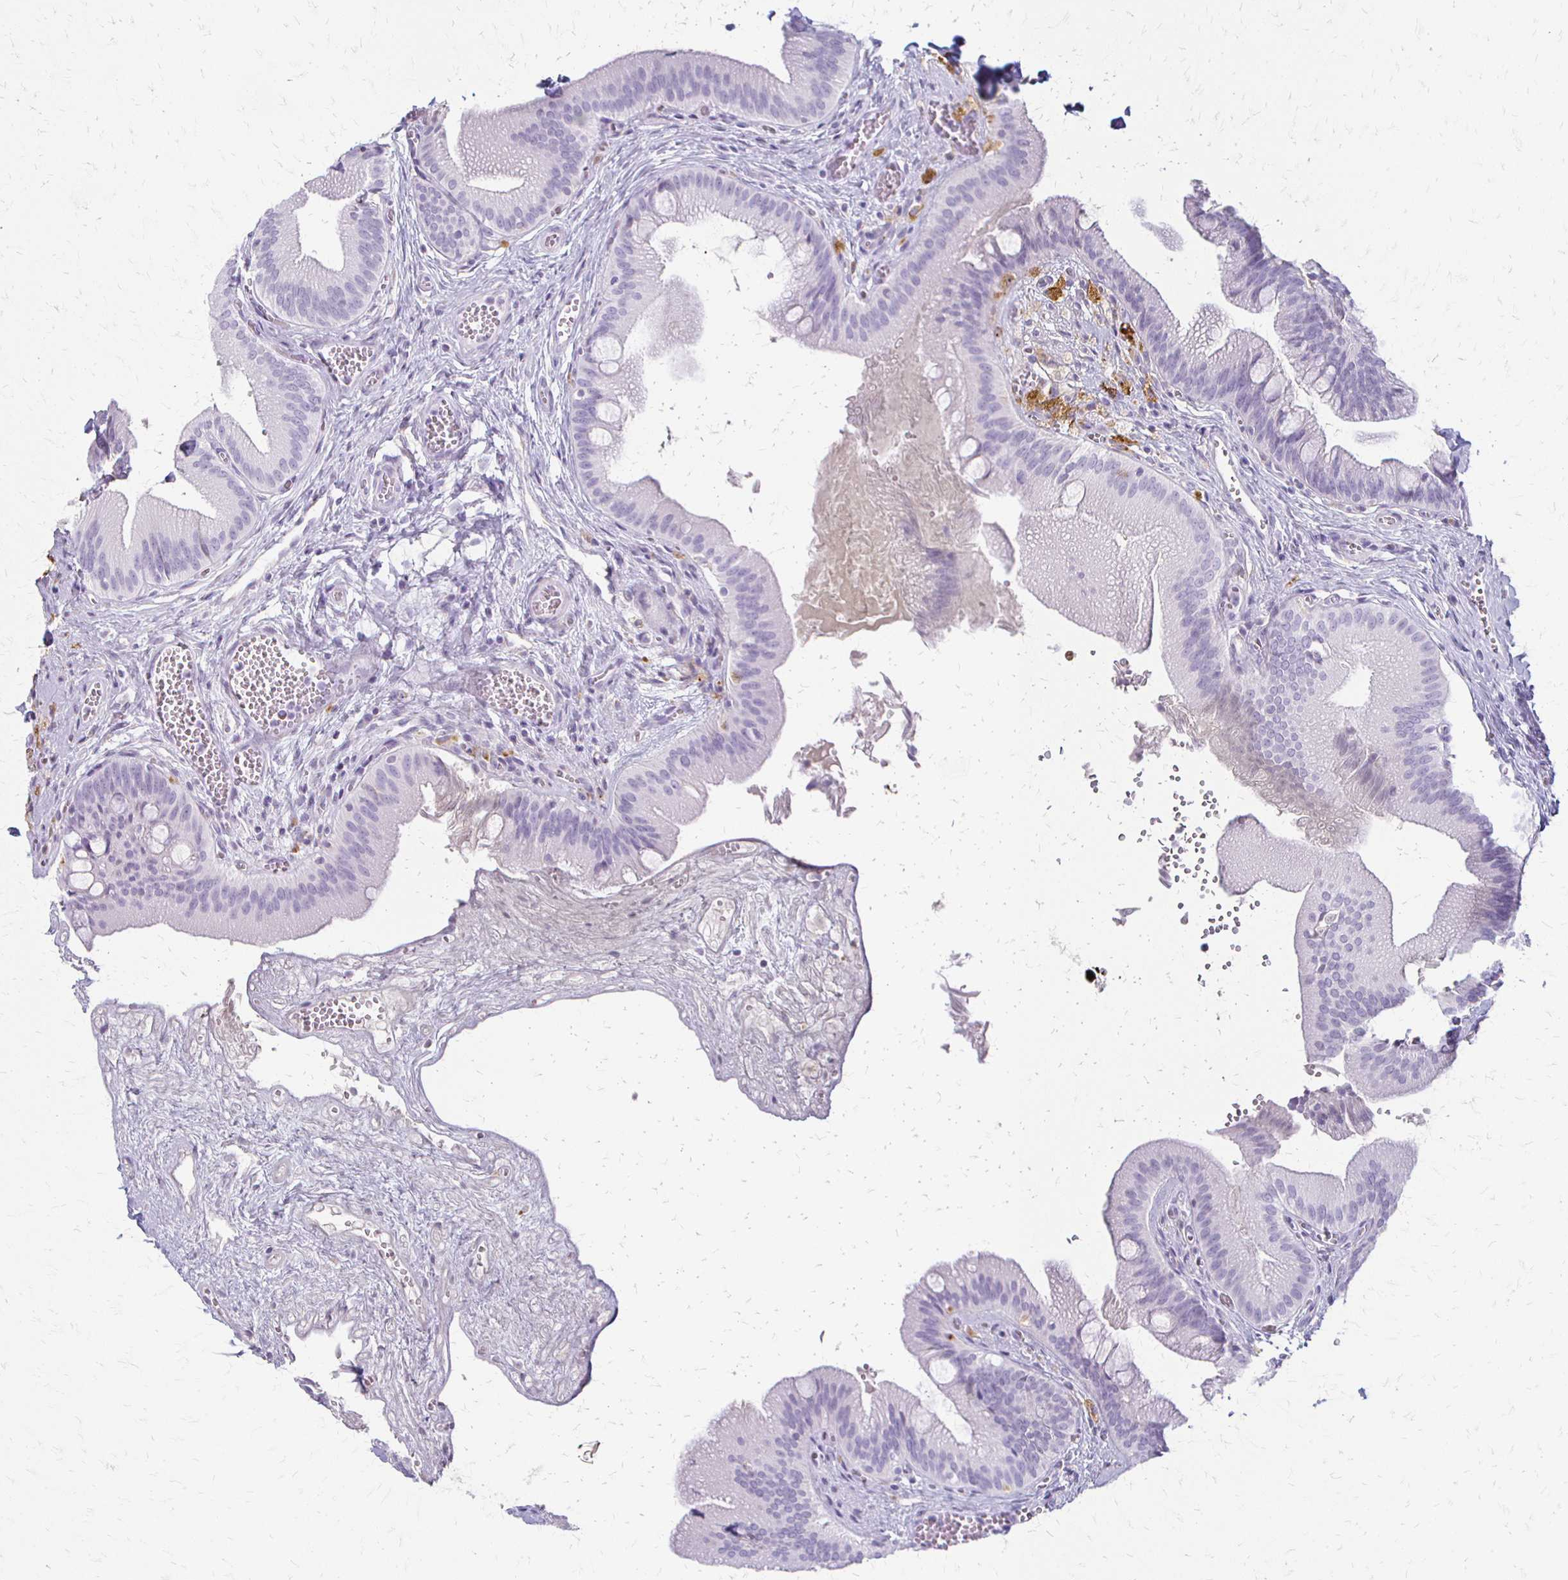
{"staining": {"intensity": "negative", "quantity": "none", "location": "none"}, "tissue": "gallbladder", "cell_type": "Glandular cells", "image_type": "normal", "snomed": [{"axis": "morphology", "description": "Normal tissue, NOS"}, {"axis": "topography", "description": "Gallbladder"}], "caption": "Unremarkable gallbladder was stained to show a protein in brown. There is no significant staining in glandular cells. The staining was performed using DAB to visualize the protein expression in brown, while the nuclei were stained in blue with hematoxylin (Magnification: 20x).", "gene": "ACP5", "patient": {"sex": "male", "age": 17}}